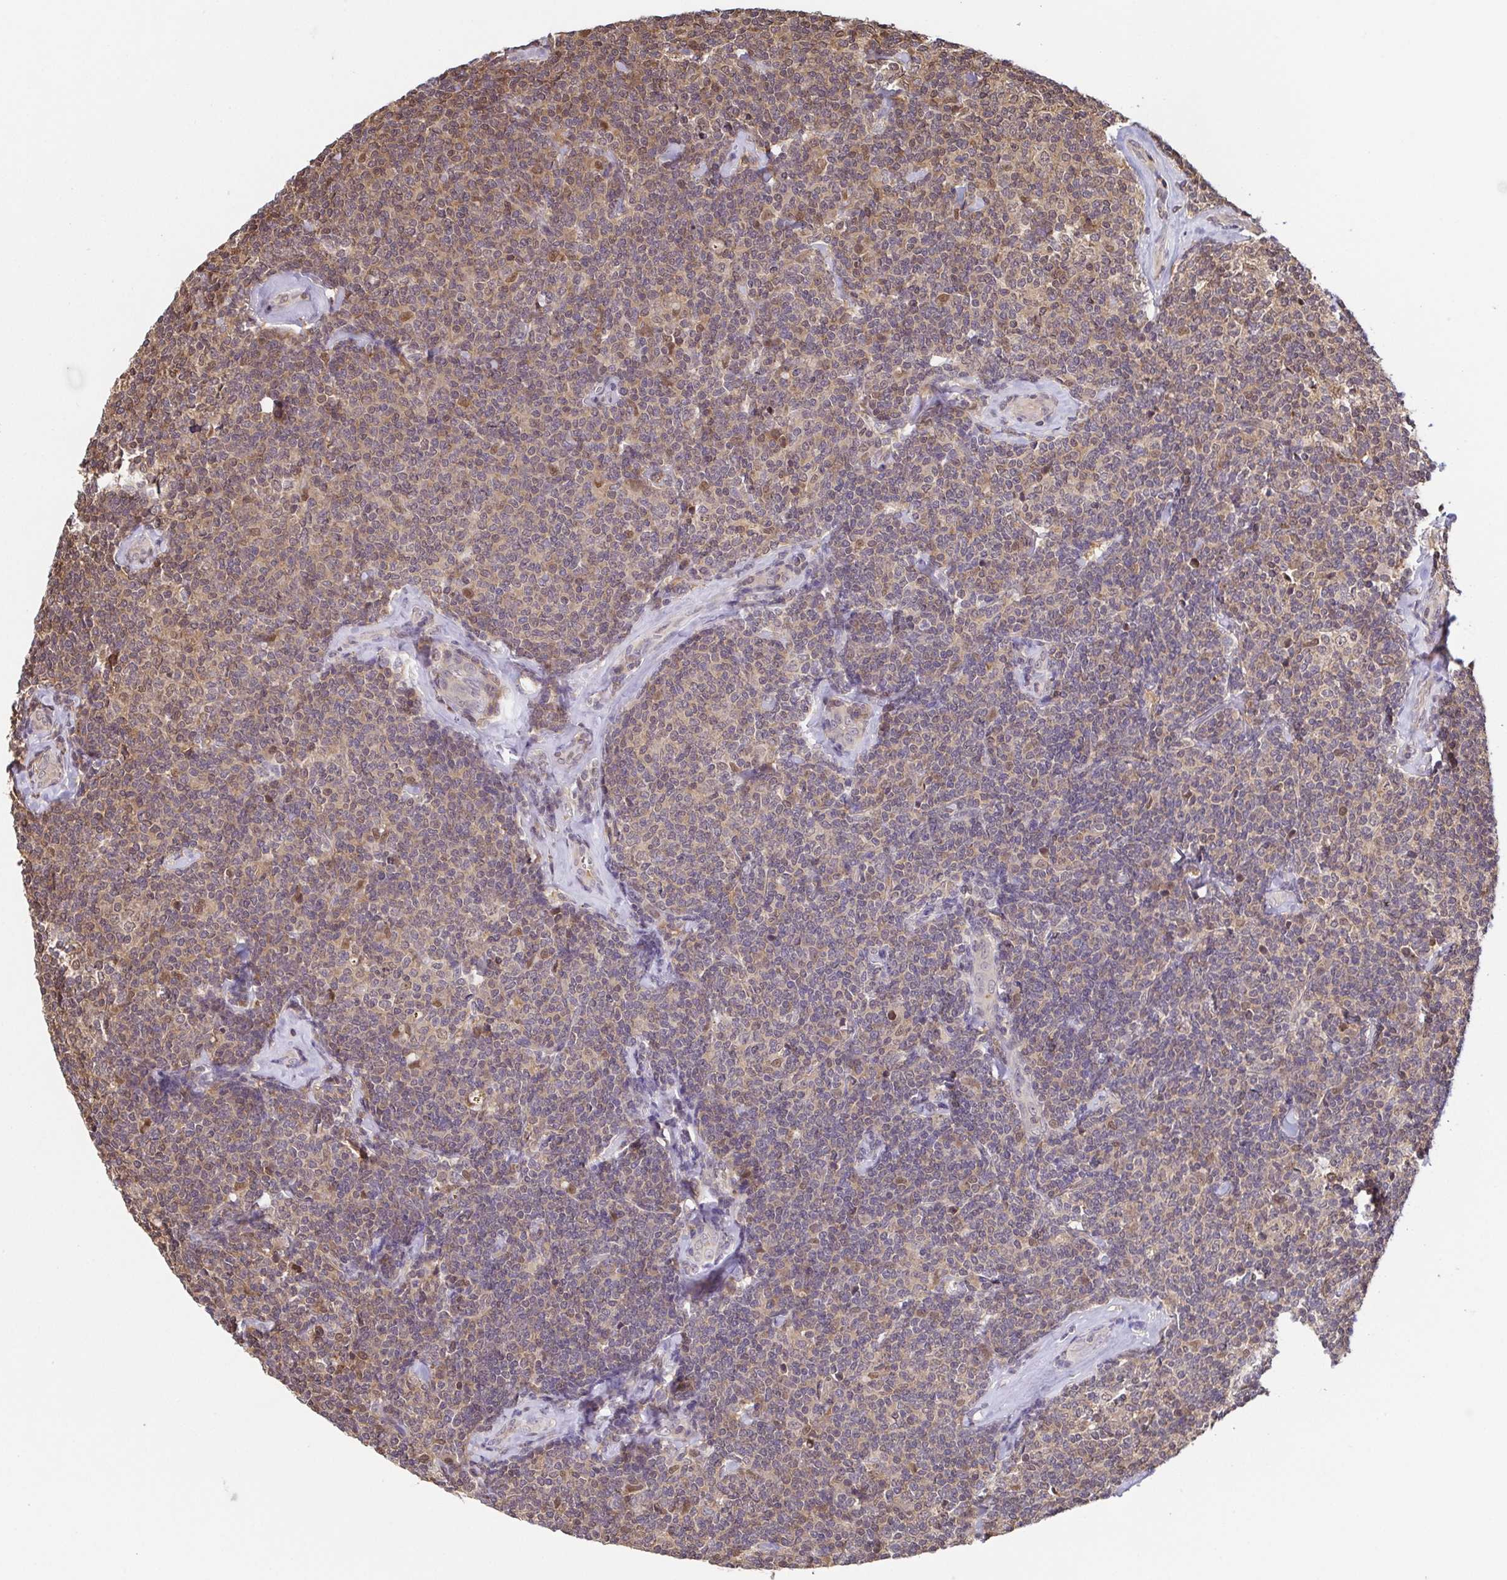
{"staining": {"intensity": "moderate", "quantity": ">75%", "location": "cytoplasmic/membranous,nuclear"}, "tissue": "lymphoma", "cell_type": "Tumor cells", "image_type": "cancer", "snomed": [{"axis": "morphology", "description": "Malignant lymphoma, non-Hodgkin's type, Low grade"}, {"axis": "topography", "description": "Lymph node"}], "caption": "Immunohistochemistry (IHC) of human lymphoma demonstrates medium levels of moderate cytoplasmic/membranous and nuclear expression in approximately >75% of tumor cells.", "gene": "PSMB9", "patient": {"sex": "female", "age": 56}}